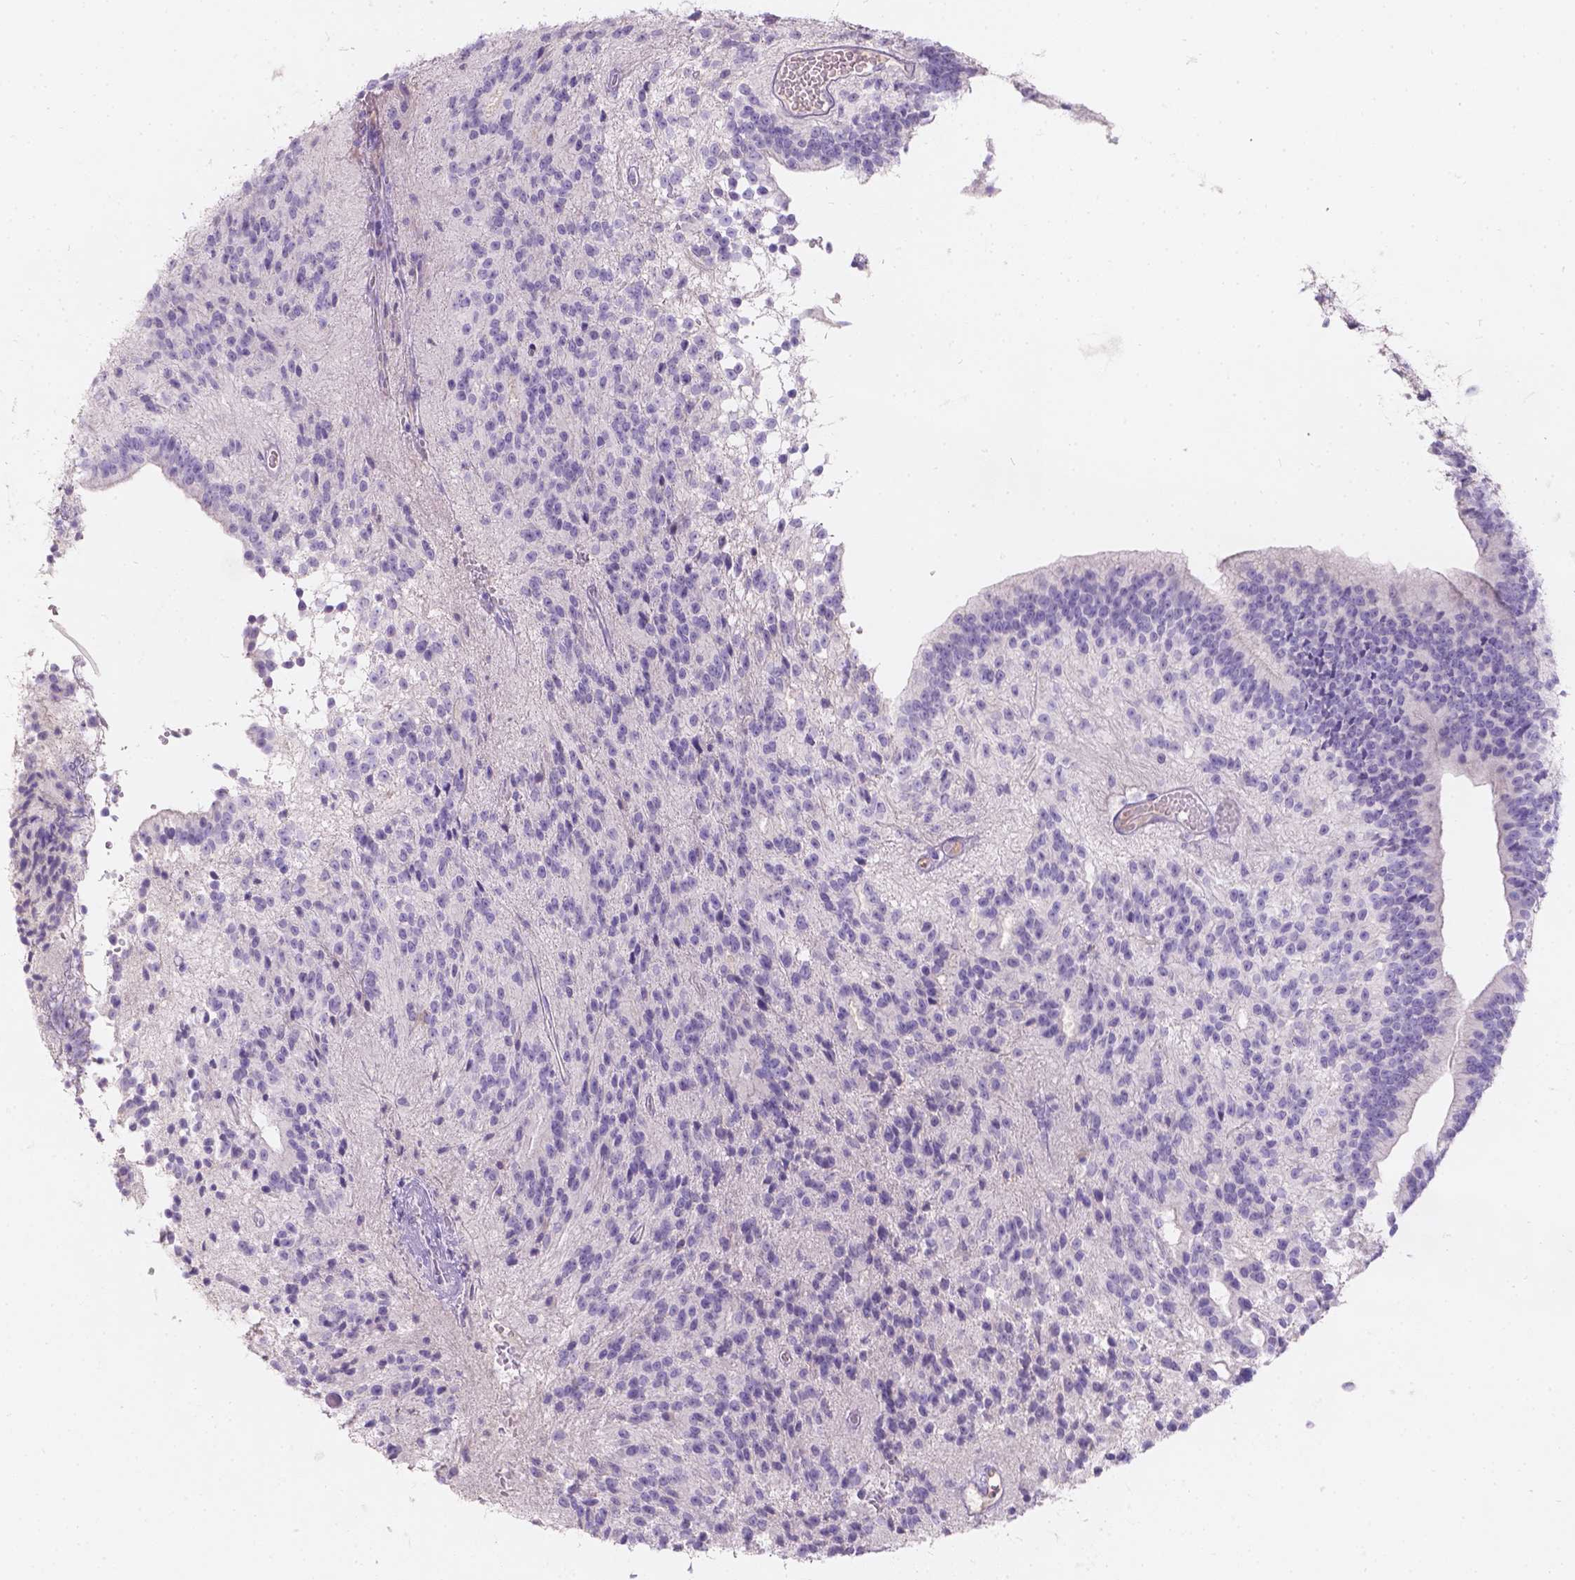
{"staining": {"intensity": "negative", "quantity": "none", "location": "none"}, "tissue": "glioma", "cell_type": "Tumor cells", "image_type": "cancer", "snomed": [{"axis": "morphology", "description": "Glioma, malignant, Low grade"}, {"axis": "topography", "description": "Brain"}], "caption": "IHC of glioma displays no staining in tumor cells. The staining was performed using DAB (3,3'-diaminobenzidine) to visualize the protein expression in brown, while the nuclei were stained in blue with hematoxylin (Magnification: 20x).", "gene": "GAL3ST2", "patient": {"sex": "male", "age": 31}}